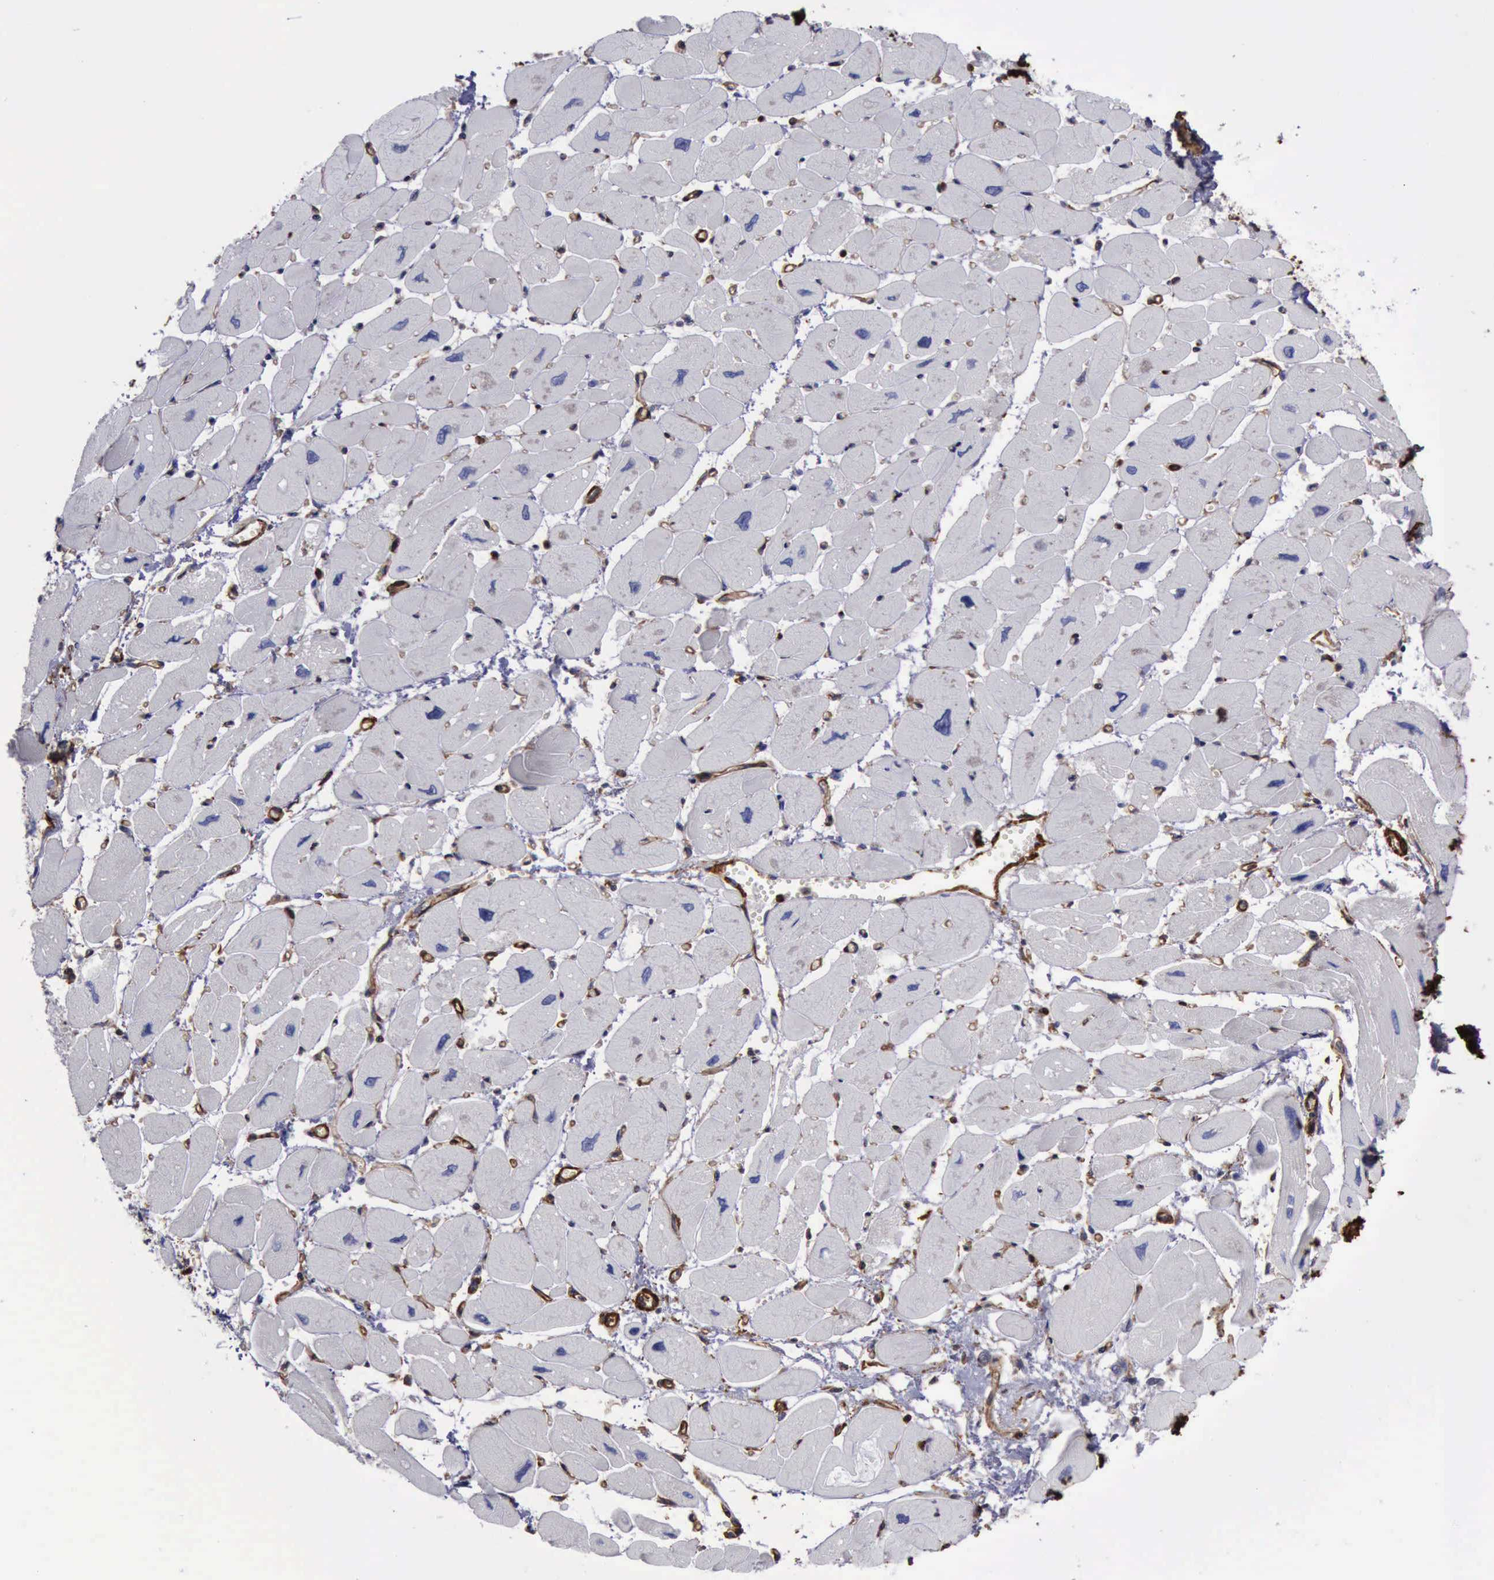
{"staining": {"intensity": "negative", "quantity": "none", "location": "none"}, "tissue": "heart muscle", "cell_type": "Cardiomyocytes", "image_type": "normal", "snomed": [{"axis": "morphology", "description": "Normal tissue, NOS"}, {"axis": "topography", "description": "Heart"}], "caption": "This is an IHC histopathology image of benign human heart muscle. There is no staining in cardiomyocytes.", "gene": "FLNA", "patient": {"sex": "female", "age": 54}}